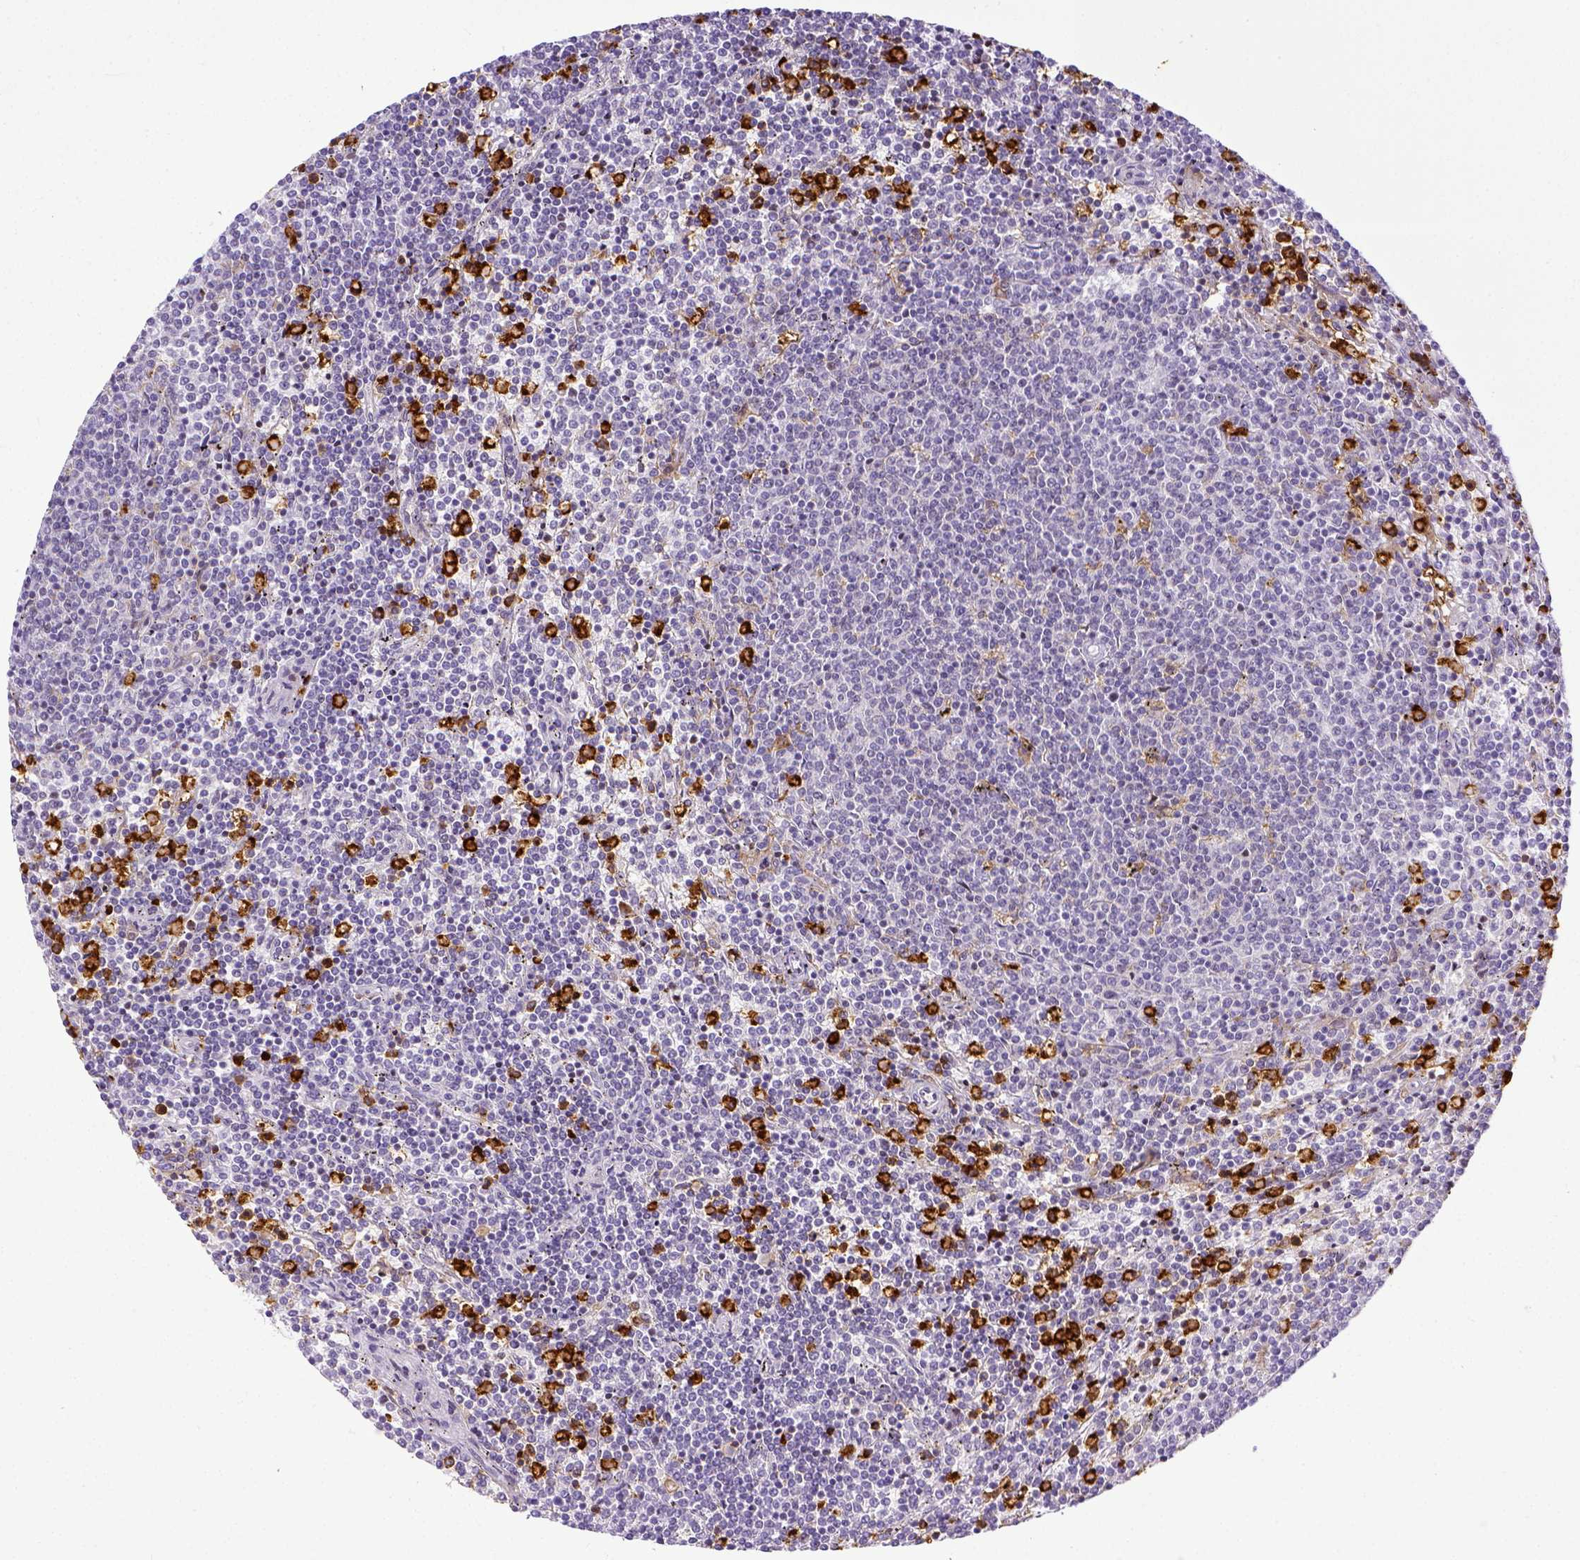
{"staining": {"intensity": "negative", "quantity": "none", "location": "none"}, "tissue": "lymphoma", "cell_type": "Tumor cells", "image_type": "cancer", "snomed": [{"axis": "morphology", "description": "Malignant lymphoma, non-Hodgkin's type, Low grade"}, {"axis": "topography", "description": "Spleen"}], "caption": "This is an immunohistochemistry micrograph of human lymphoma. There is no staining in tumor cells.", "gene": "ITGAM", "patient": {"sex": "female", "age": 50}}